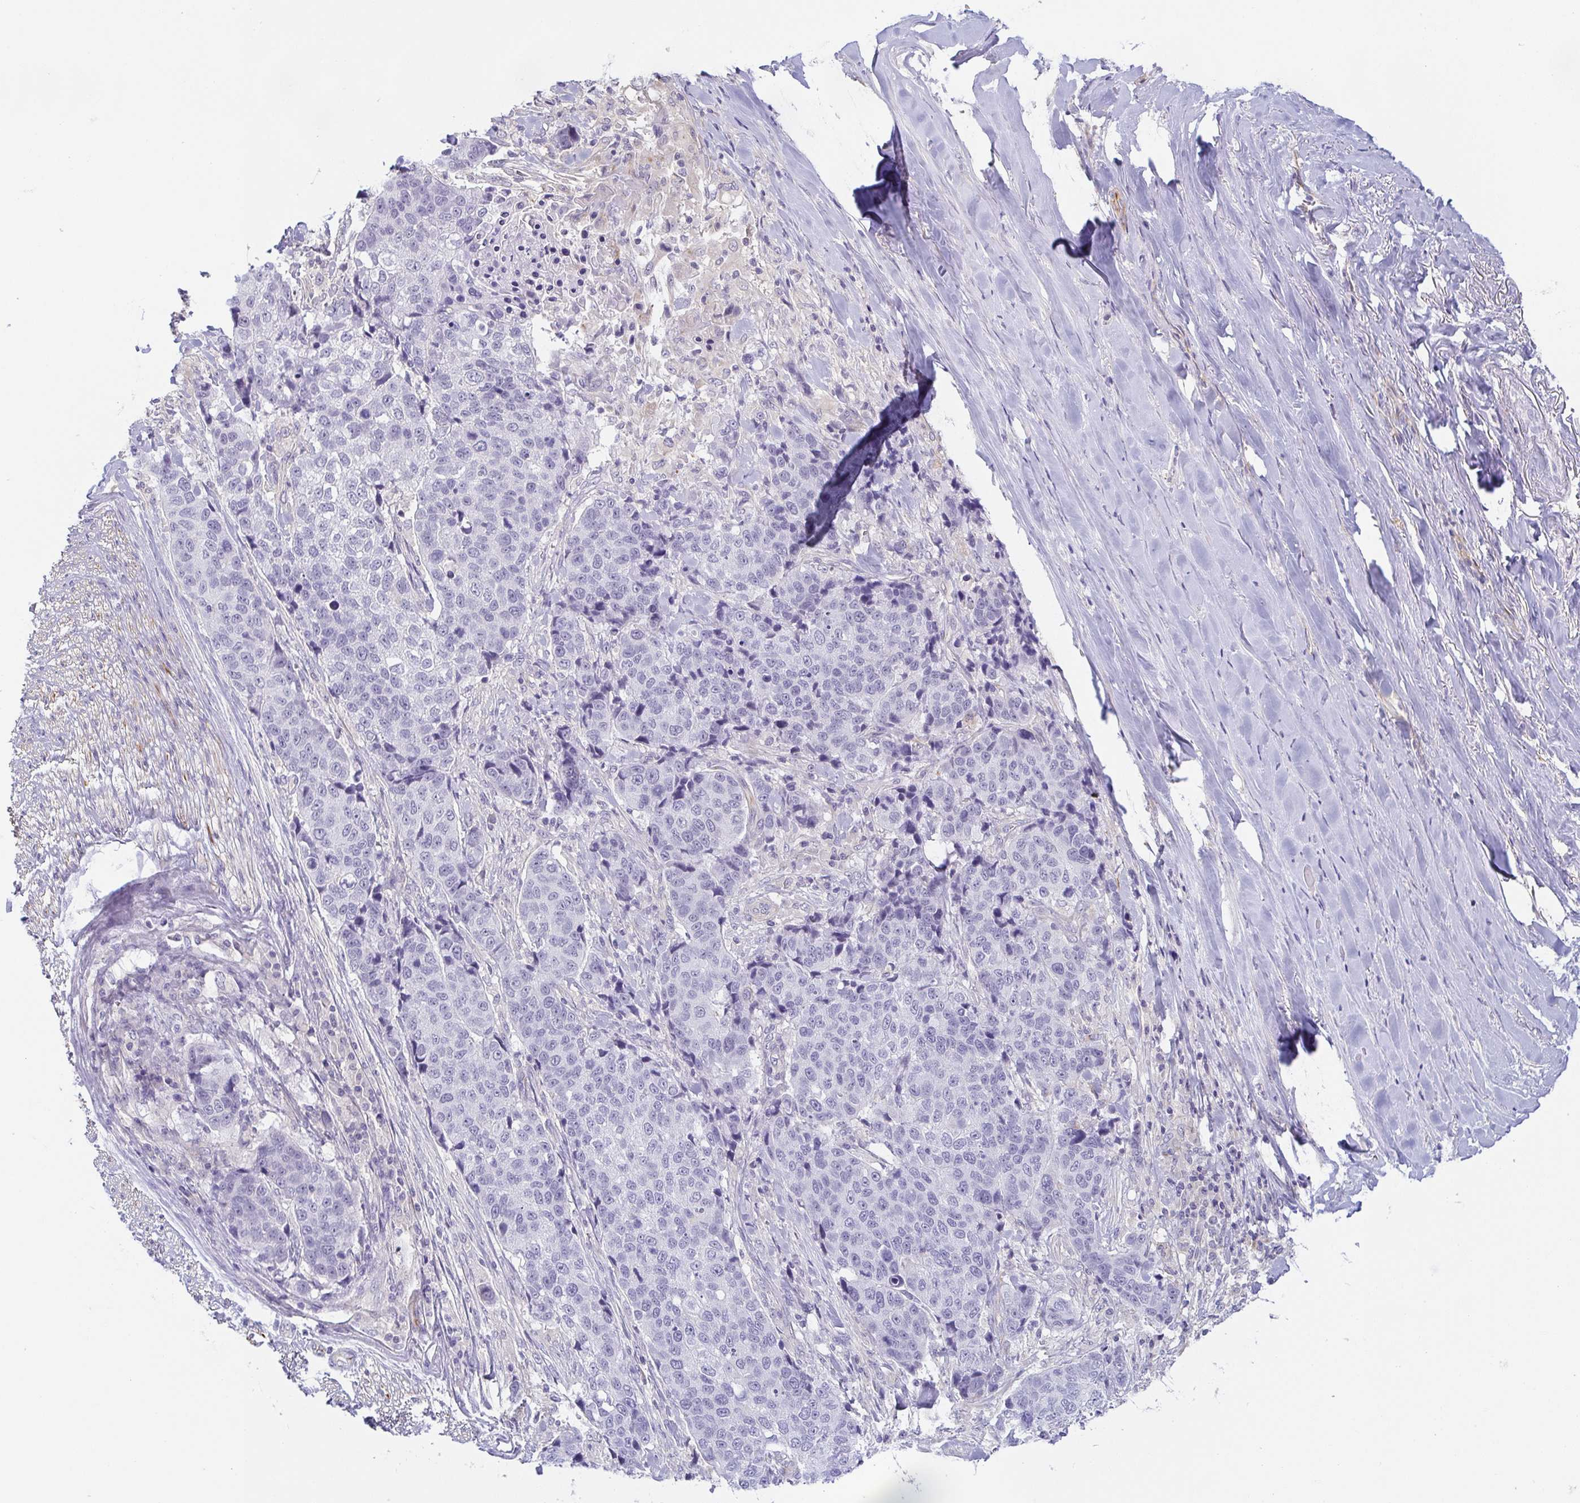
{"staining": {"intensity": "negative", "quantity": "none", "location": "none"}, "tissue": "lung cancer", "cell_type": "Tumor cells", "image_type": "cancer", "snomed": [{"axis": "morphology", "description": "Squamous cell carcinoma, NOS"}, {"axis": "topography", "description": "Lymph node"}, {"axis": "topography", "description": "Lung"}], "caption": "This micrograph is of squamous cell carcinoma (lung) stained with immunohistochemistry to label a protein in brown with the nuclei are counter-stained blue. There is no expression in tumor cells.", "gene": "COL17A1", "patient": {"sex": "male", "age": 61}}